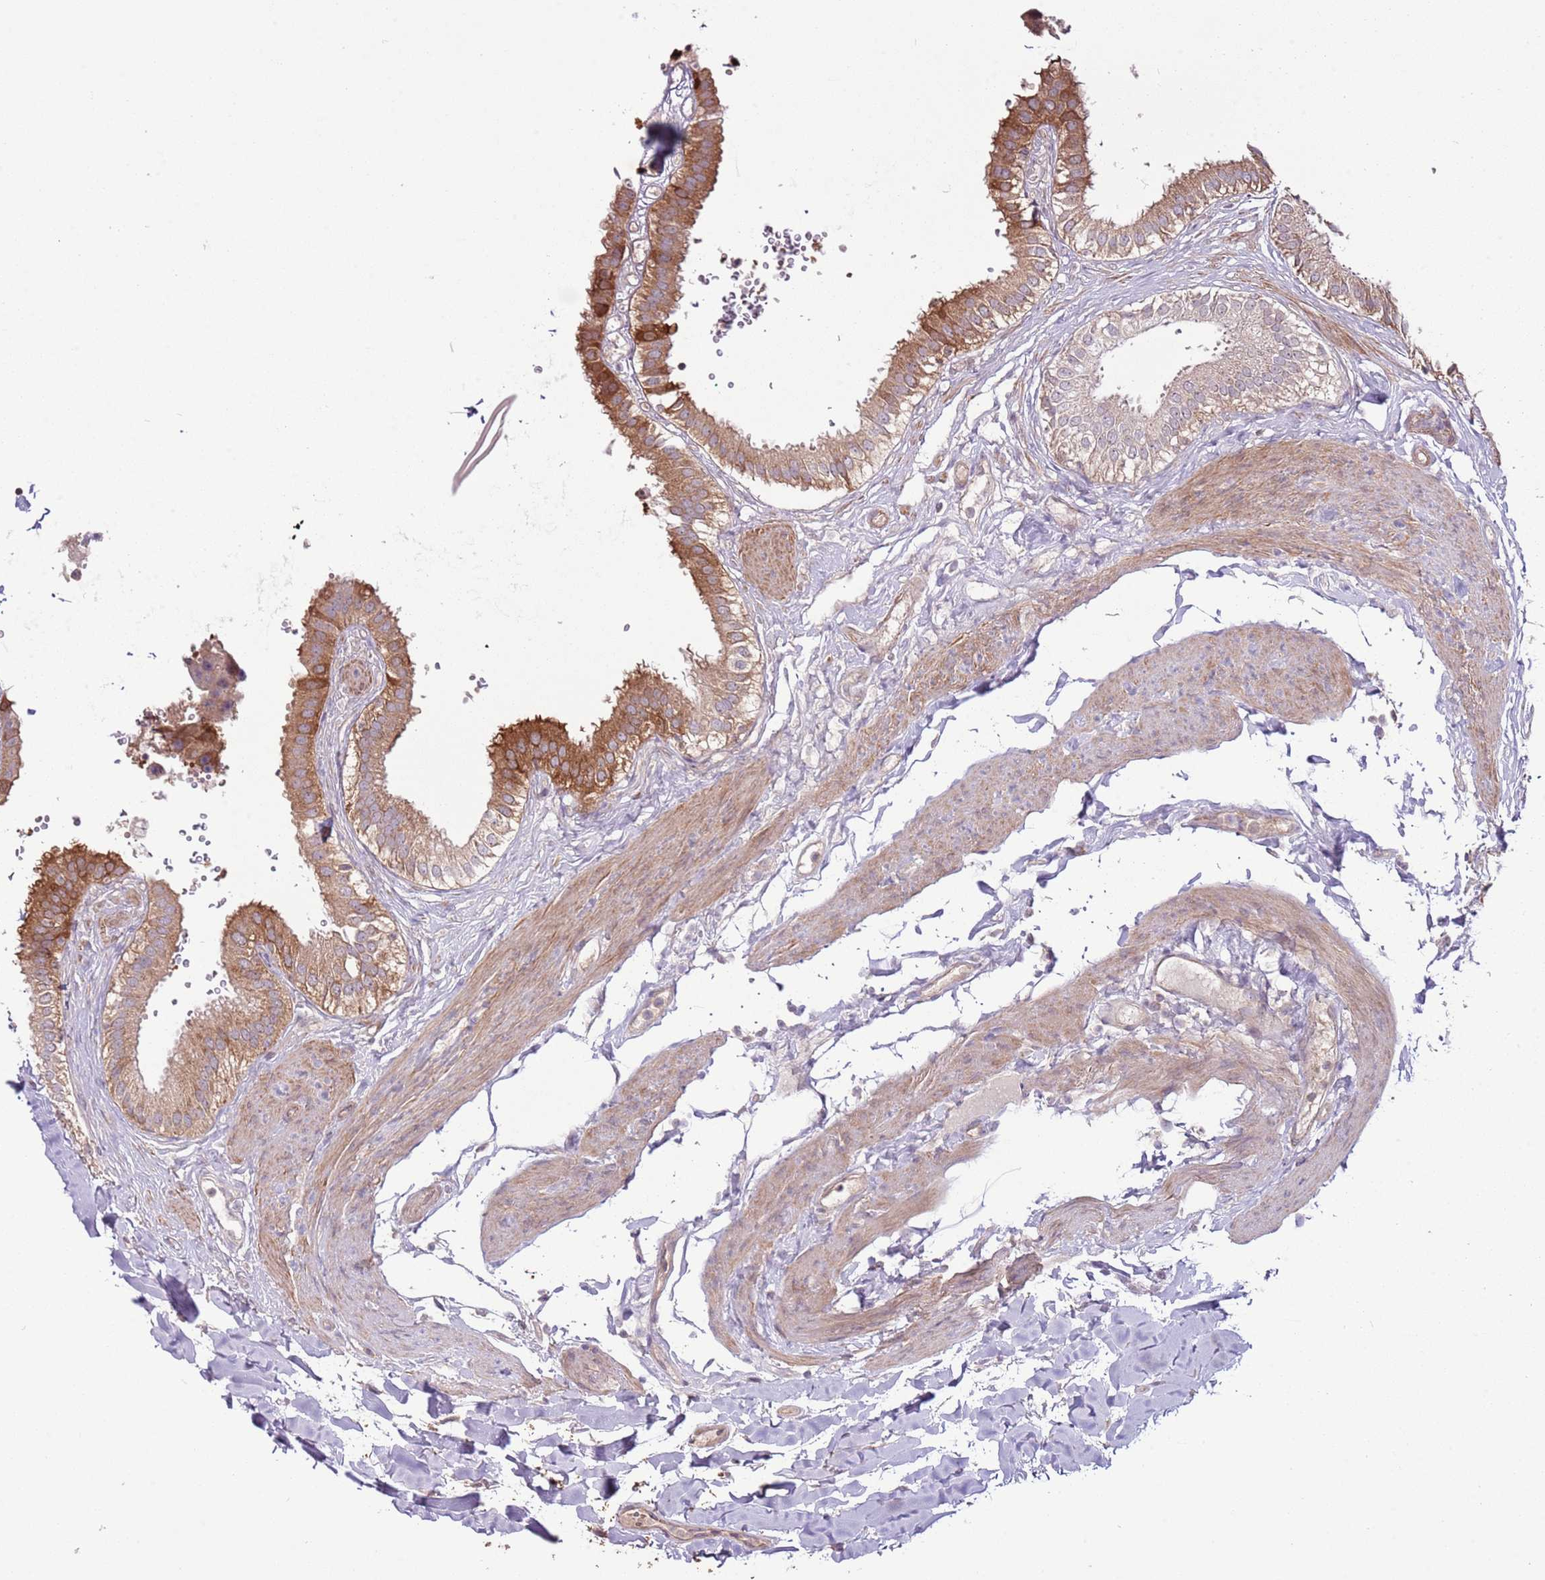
{"staining": {"intensity": "moderate", "quantity": ">75%", "location": "cytoplasmic/membranous"}, "tissue": "gallbladder", "cell_type": "Glandular cells", "image_type": "normal", "snomed": [{"axis": "morphology", "description": "Normal tissue, NOS"}, {"axis": "topography", "description": "Gallbladder"}], "caption": "Protein positivity by immunohistochemistry displays moderate cytoplasmic/membranous expression in about >75% of glandular cells in unremarkable gallbladder.", "gene": "LPIN2", "patient": {"sex": "female", "age": 61}}